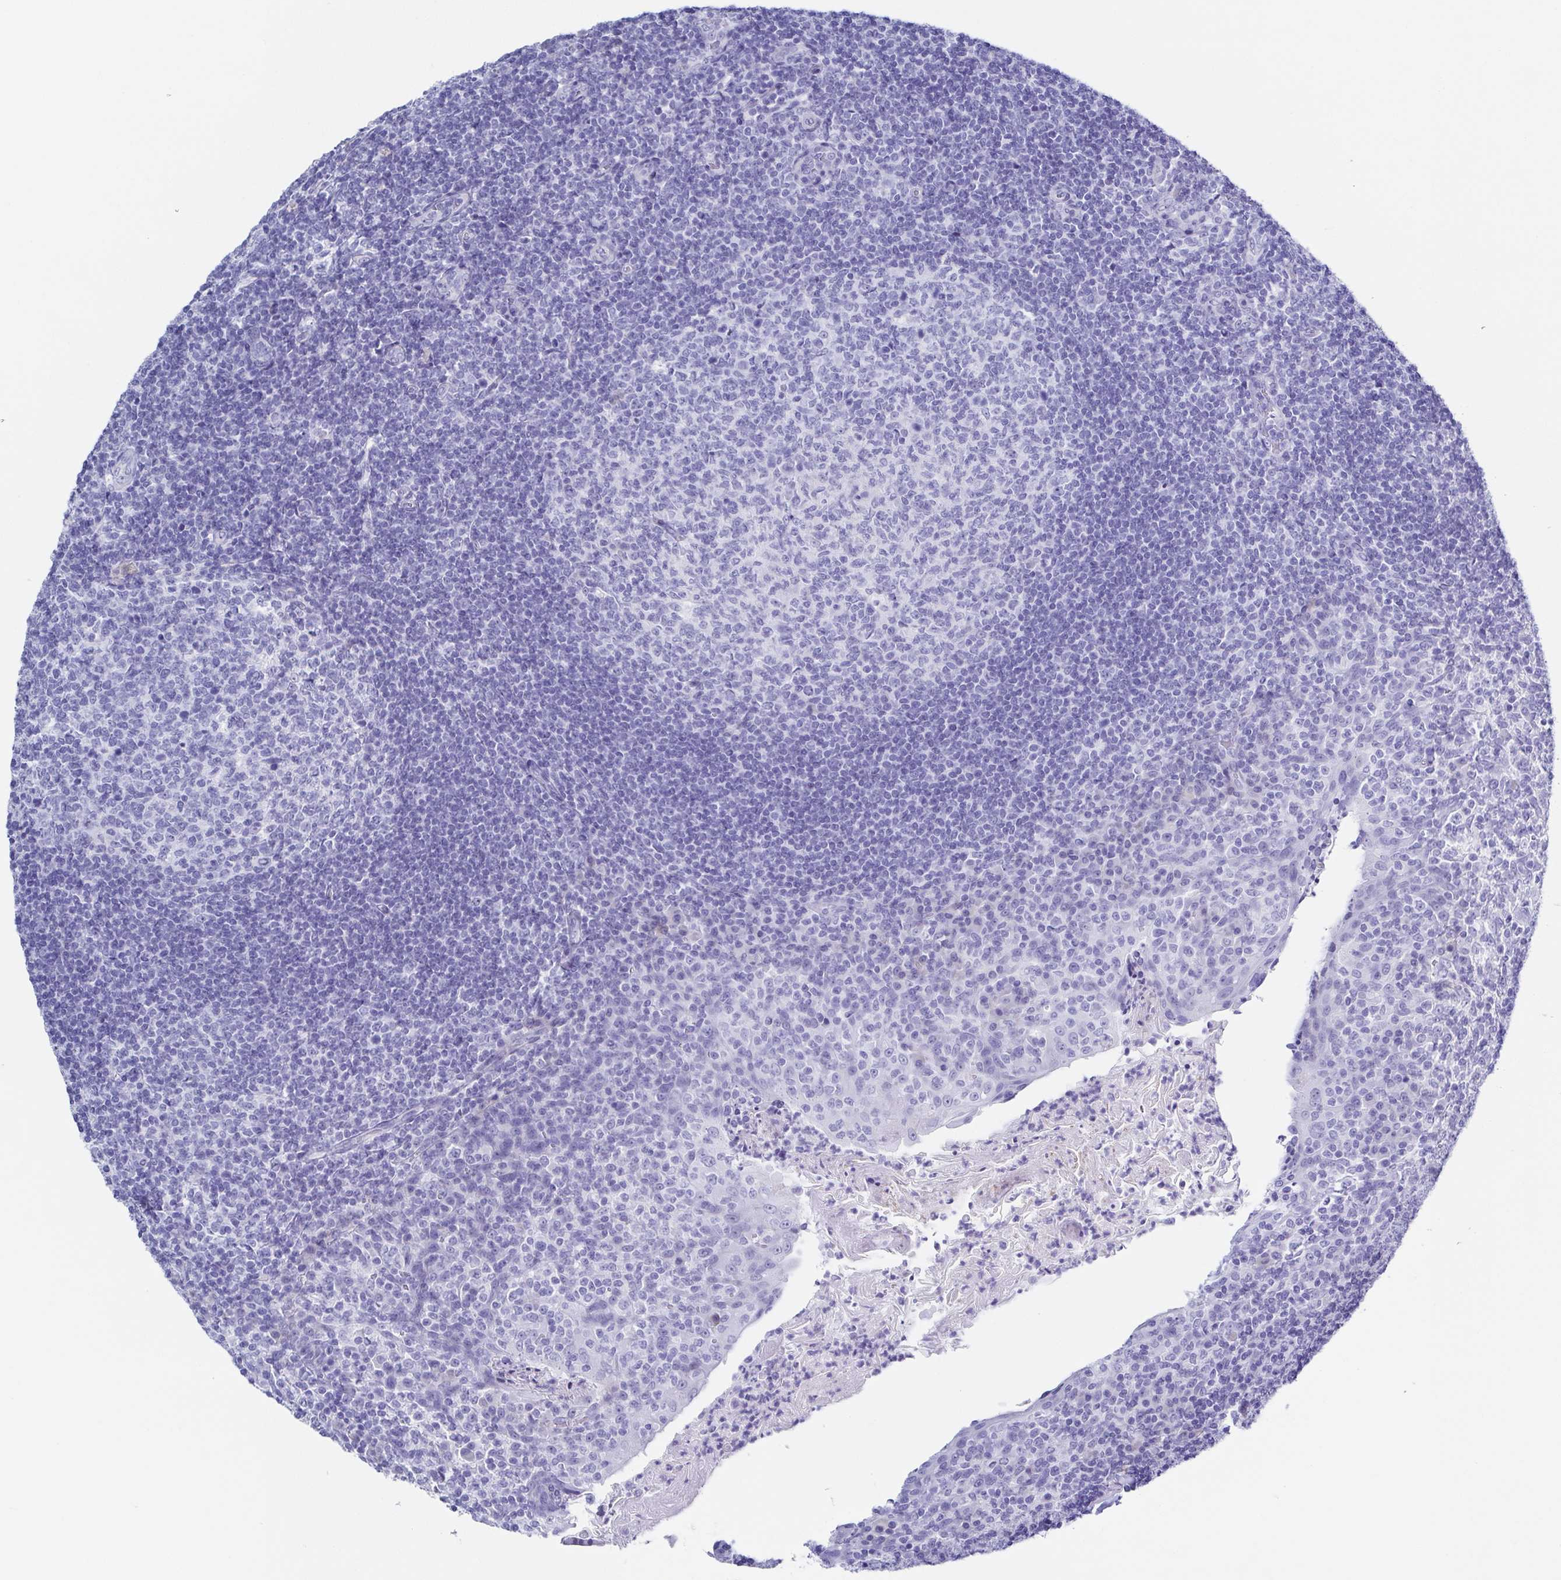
{"staining": {"intensity": "negative", "quantity": "none", "location": "none"}, "tissue": "tonsil", "cell_type": "Germinal center cells", "image_type": "normal", "snomed": [{"axis": "morphology", "description": "Normal tissue, NOS"}, {"axis": "topography", "description": "Tonsil"}], "caption": "DAB immunohistochemical staining of unremarkable tonsil shows no significant staining in germinal center cells.", "gene": "TNNT2", "patient": {"sex": "female", "age": 10}}